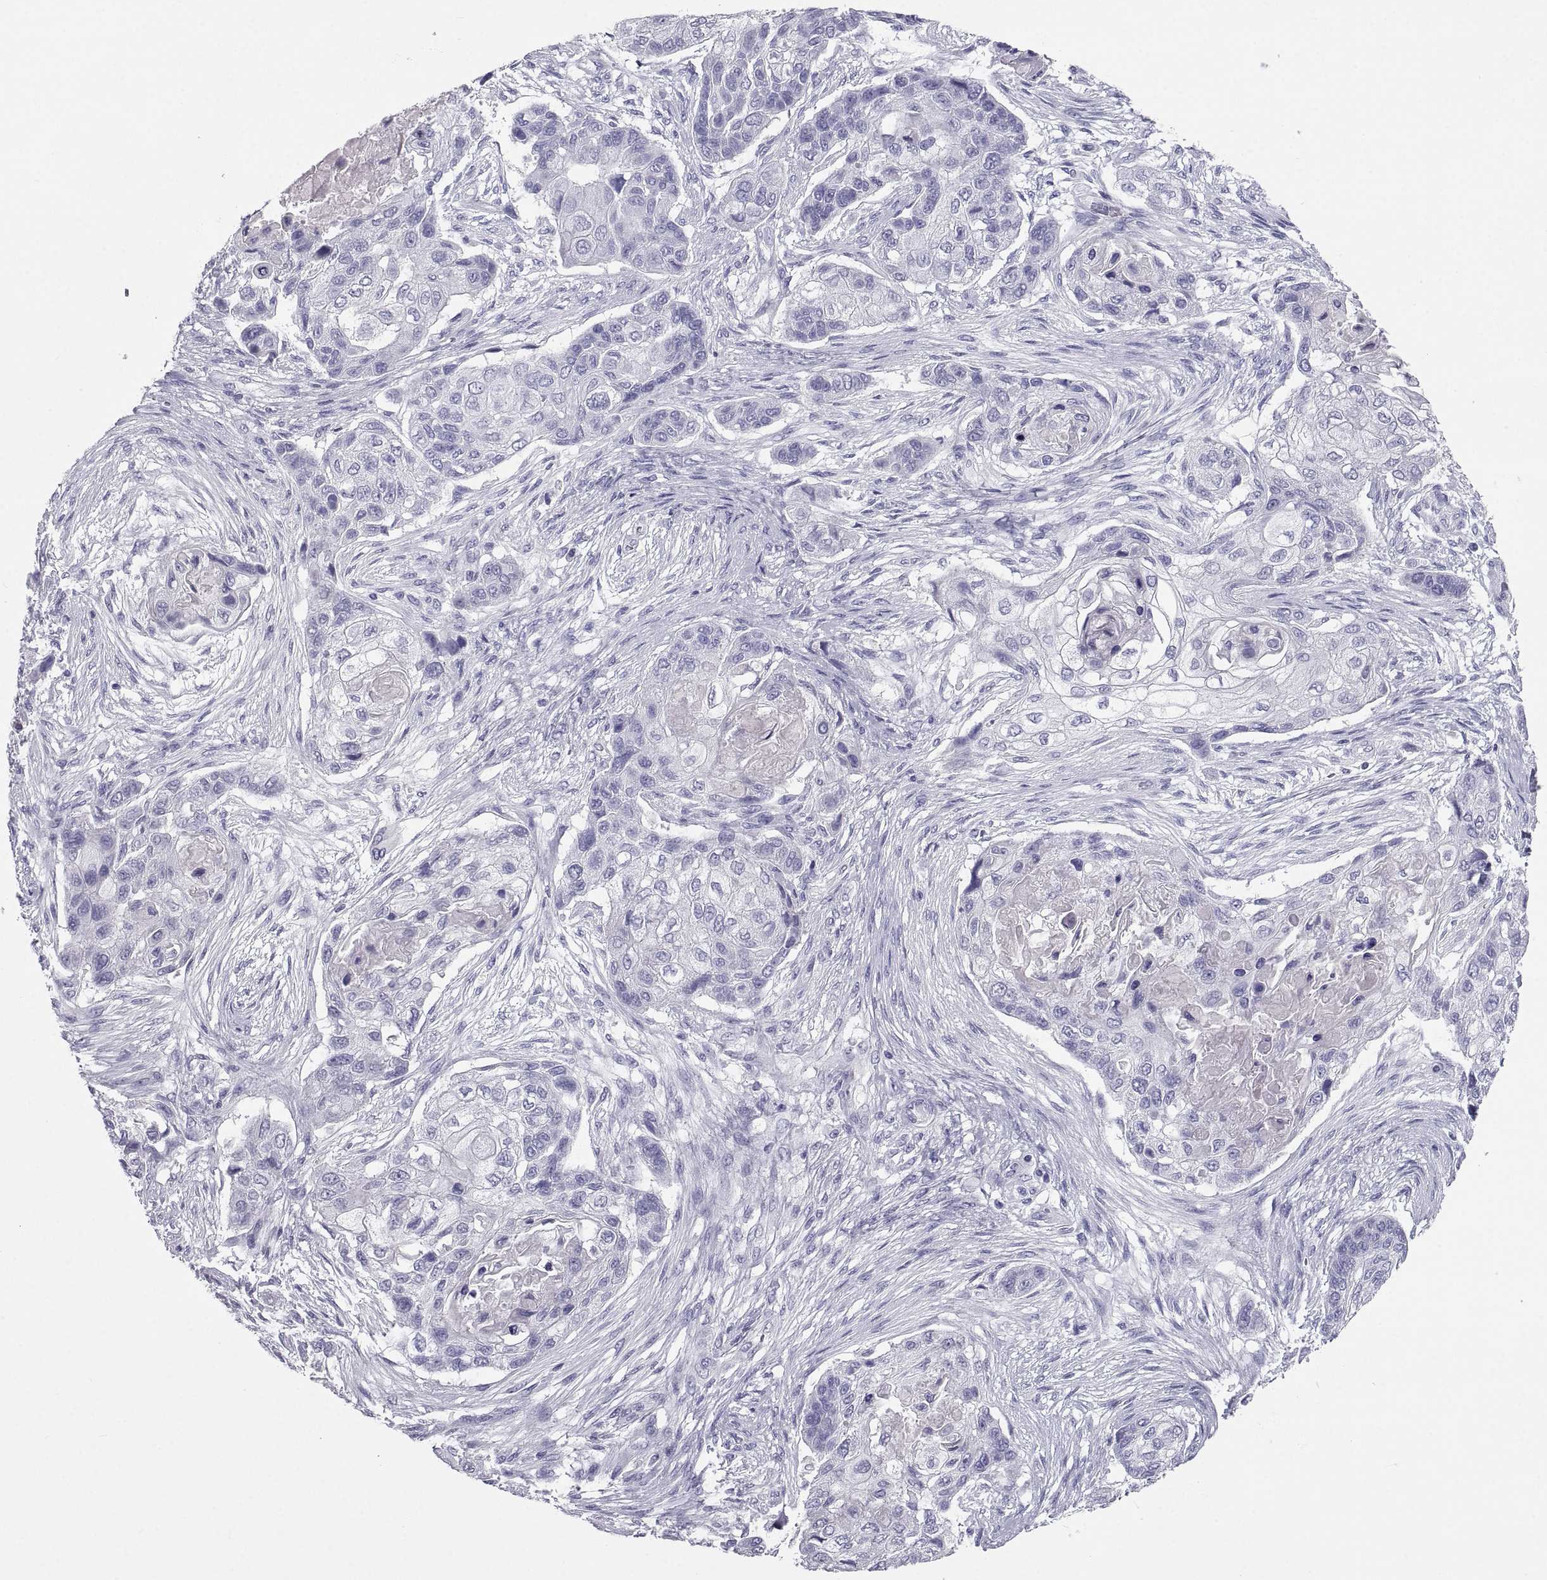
{"staining": {"intensity": "negative", "quantity": "none", "location": "none"}, "tissue": "lung cancer", "cell_type": "Tumor cells", "image_type": "cancer", "snomed": [{"axis": "morphology", "description": "Squamous cell carcinoma, NOS"}, {"axis": "topography", "description": "Lung"}], "caption": "Histopathology image shows no significant protein positivity in tumor cells of lung cancer.", "gene": "PCSK1N", "patient": {"sex": "male", "age": 69}}